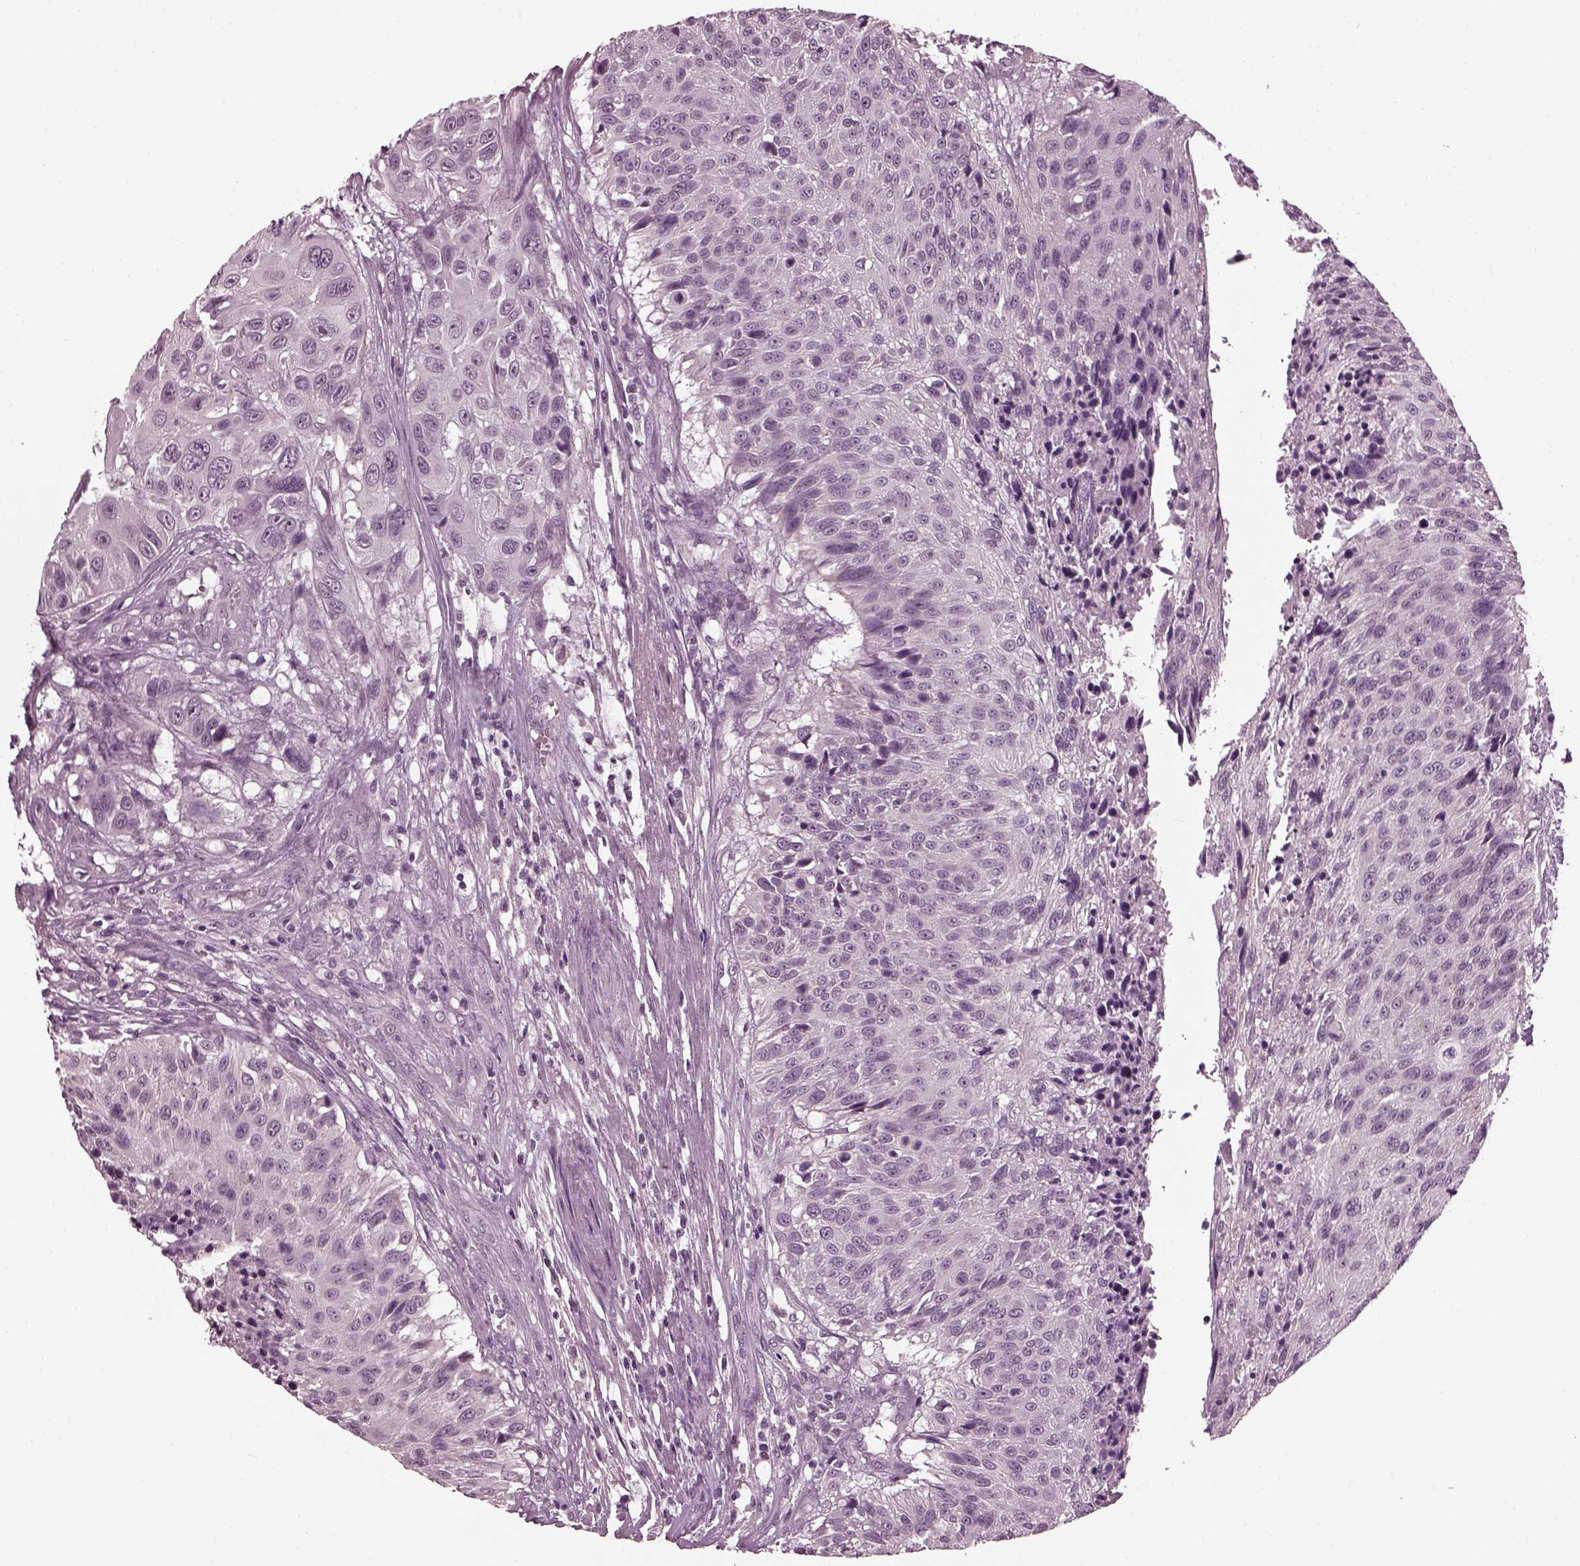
{"staining": {"intensity": "negative", "quantity": "none", "location": "none"}, "tissue": "urothelial cancer", "cell_type": "Tumor cells", "image_type": "cancer", "snomed": [{"axis": "morphology", "description": "Urothelial carcinoma, NOS"}, {"axis": "topography", "description": "Urinary bladder"}], "caption": "Immunohistochemical staining of human transitional cell carcinoma reveals no significant positivity in tumor cells.", "gene": "CLCN4", "patient": {"sex": "male", "age": 55}}